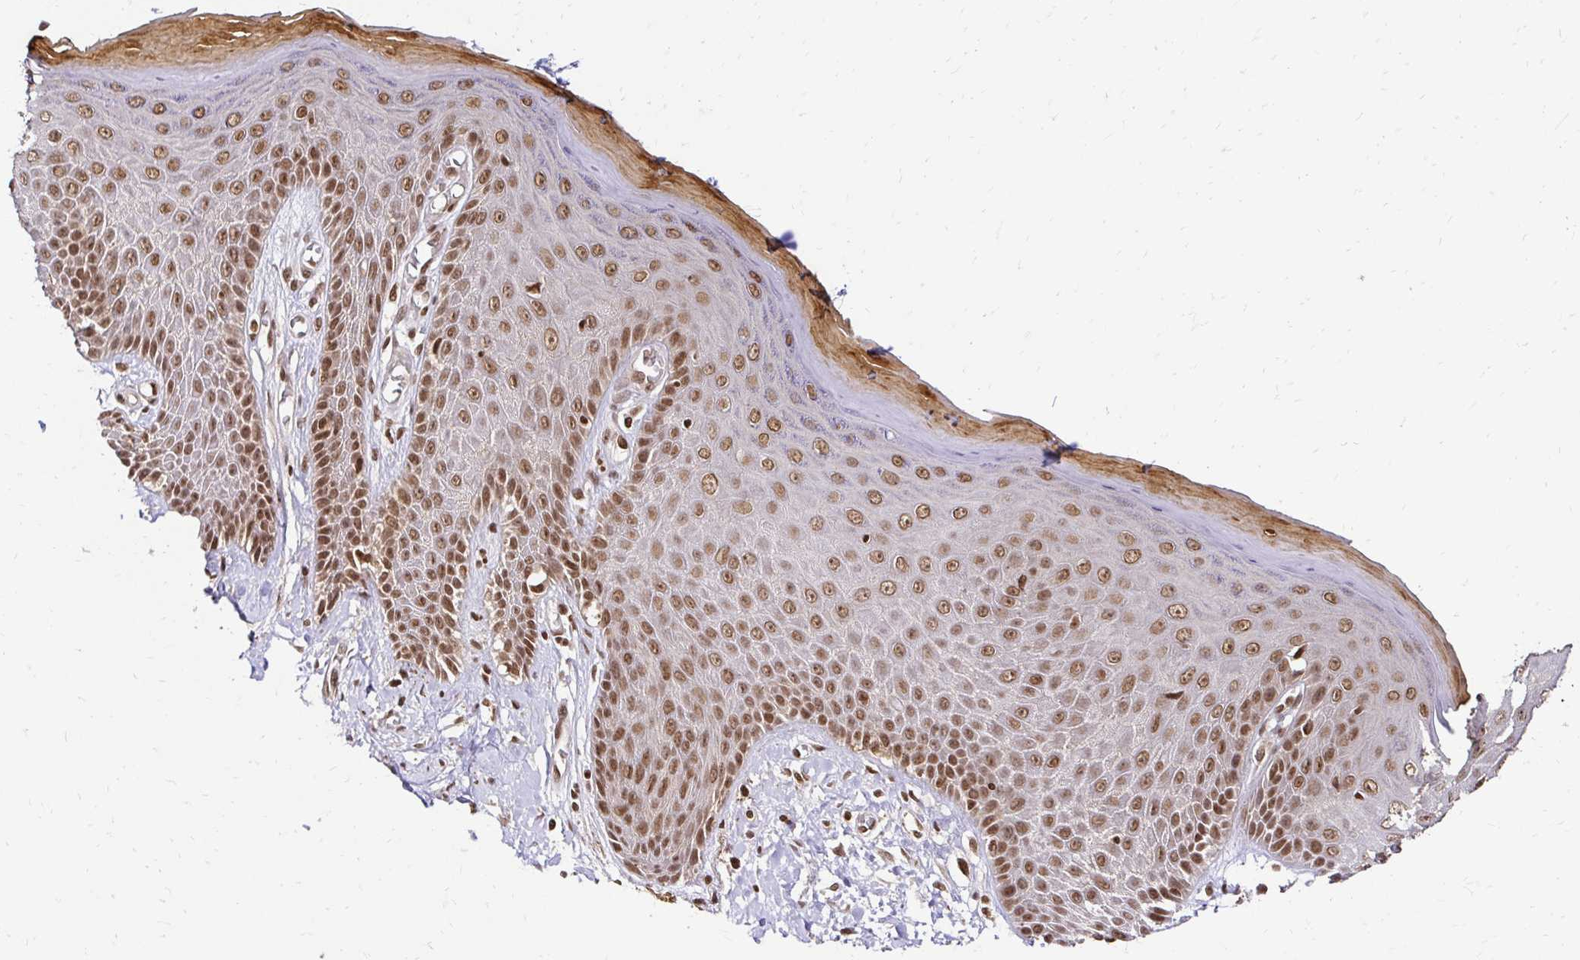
{"staining": {"intensity": "strong", "quantity": ">75%", "location": "nuclear"}, "tissue": "skin", "cell_type": "Epidermal cells", "image_type": "normal", "snomed": [{"axis": "morphology", "description": "Normal tissue, NOS"}, {"axis": "topography", "description": "Anal"}, {"axis": "topography", "description": "Peripheral nerve tissue"}], "caption": "This photomicrograph reveals benign skin stained with IHC to label a protein in brown. The nuclear of epidermal cells show strong positivity for the protein. Nuclei are counter-stained blue.", "gene": "GLYR1", "patient": {"sex": "male", "age": 78}}